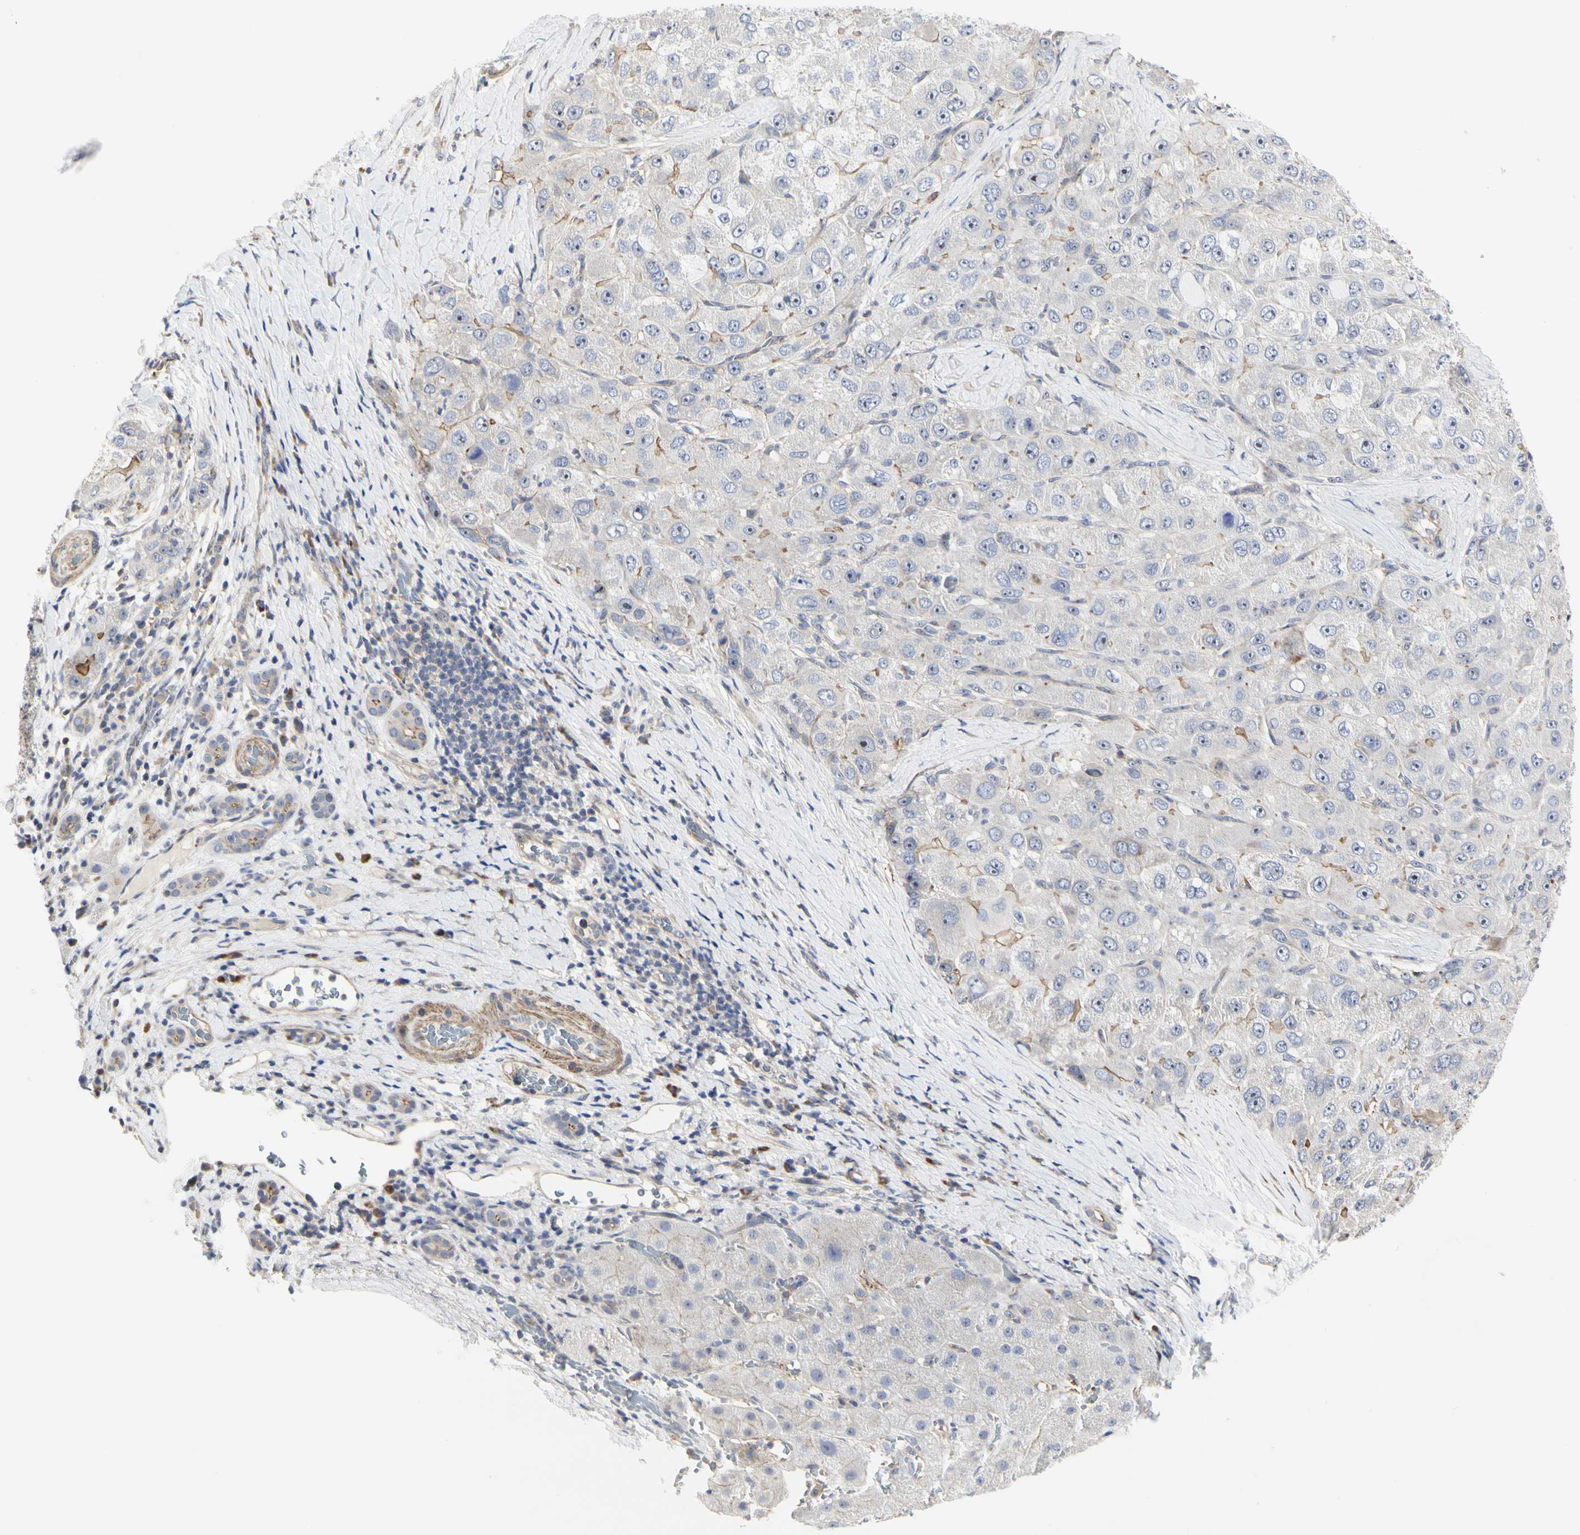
{"staining": {"intensity": "negative", "quantity": "none", "location": "none"}, "tissue": "liver cancer", "cell_type": "Tumor cells", "image_type": "cancer", "snomed": [{"axis": "morphology", "description": "Carcinoma, Hepatocellular, NOS"}, {"axis": "topography", "description": "Liver"}], "caption": "Tumor cells show no significant protein positivity in liver hepatocellular carcinoma. (DAB (3,3'-diaminobenzidine) IHC, high magnification).", "gene": "SHANK2", "patient": {"sex": "male", "age": 80}}